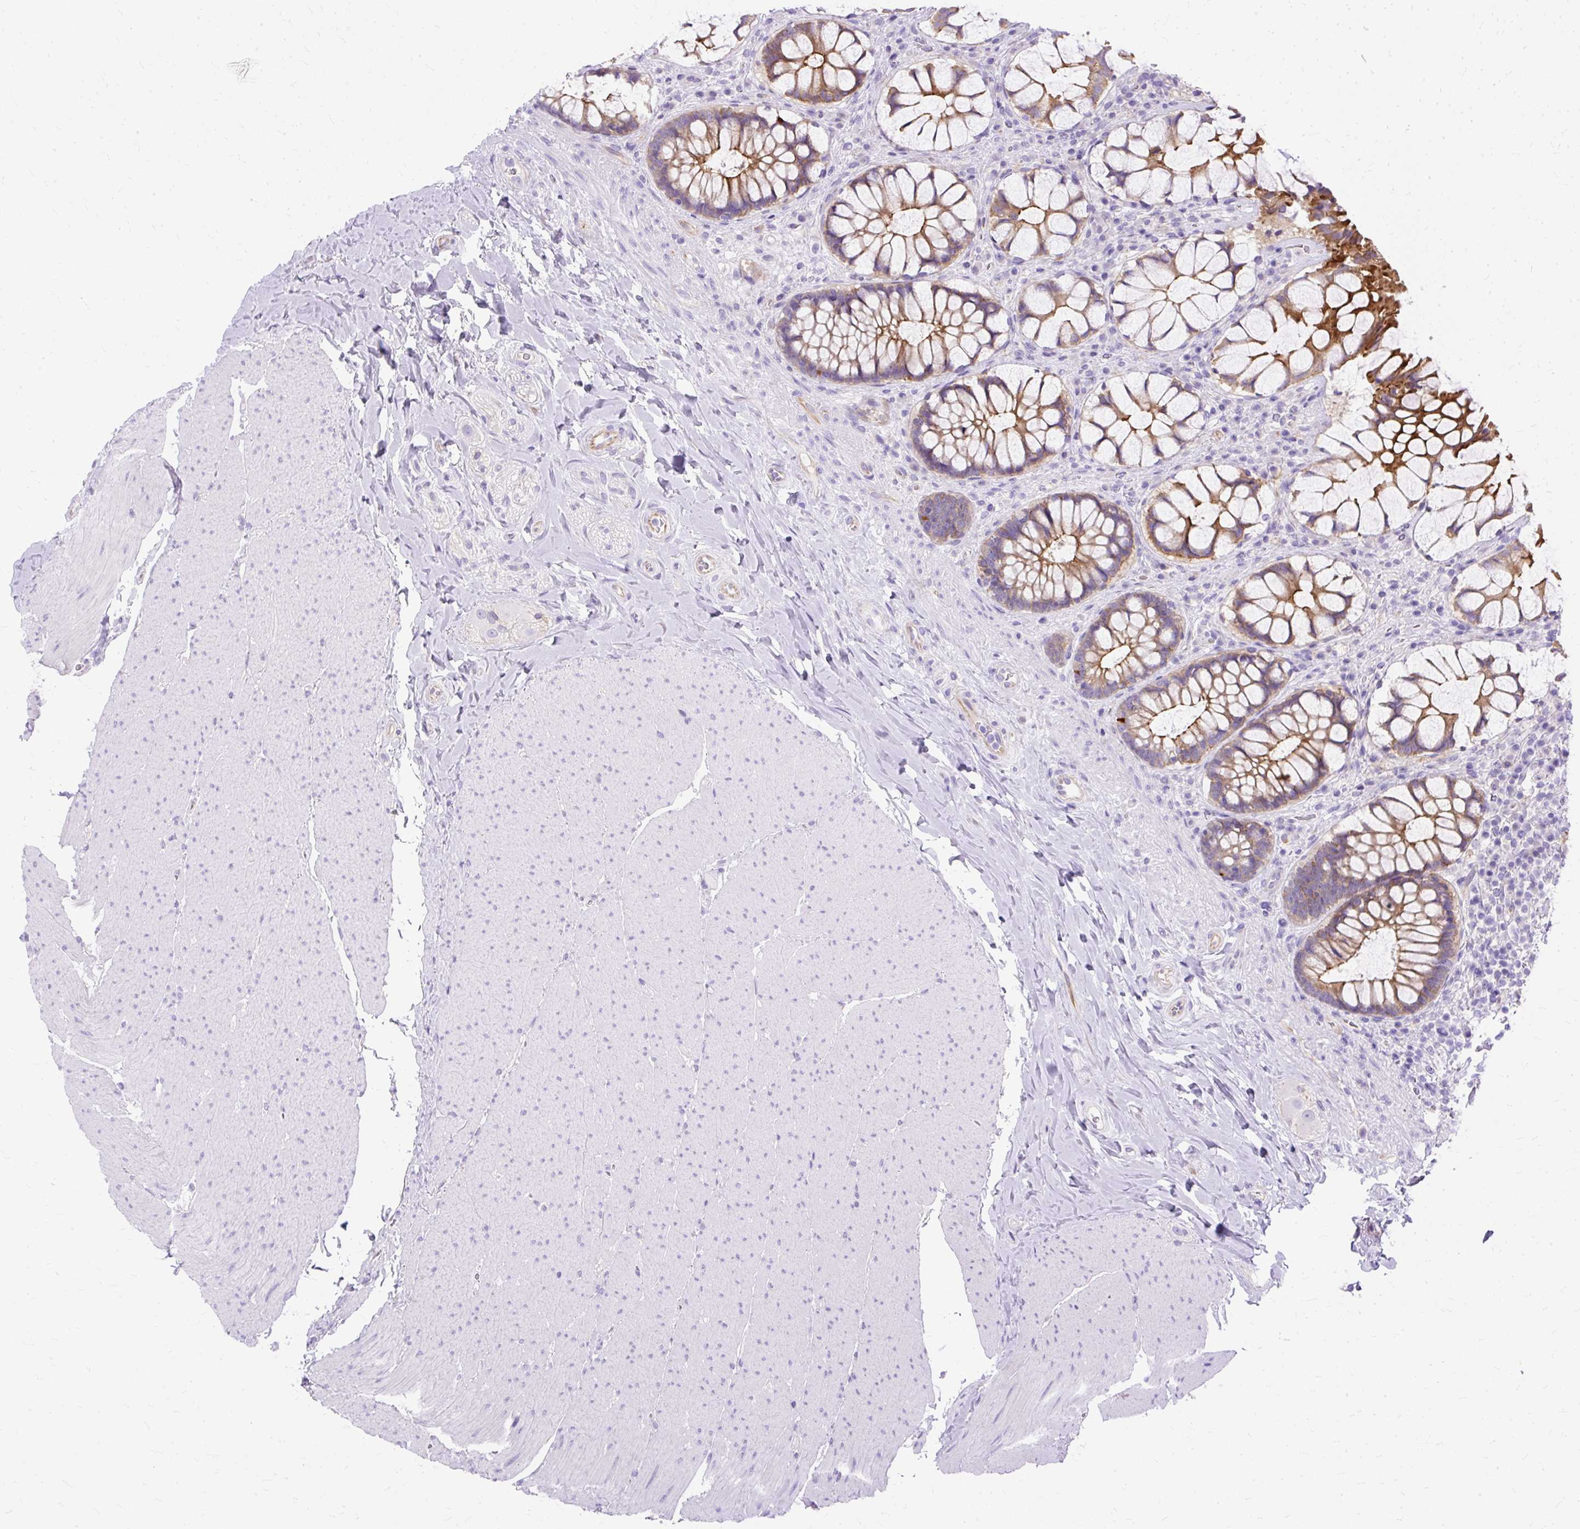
{"staining": {"intensity": "moderate", "quantity": ">75%", "location": "cytoplasmic/membranous"}, "tissue": "rectum", "cell_type": "Glandular cells", "image_type": "normal", "snomed": [{"axis": "morphology", "description": "Normal tissue, NOS"}, {"axis": "topography", "description": "Rectum"}], "caption": "This micrograph exhibits IHC staining of benign human rectum, with medium moderate cytoplasmic/membranous positivity in about >75% of glandular cells.", "gene": "MYO6", "patient": {"sex": "female", "age": 58}}